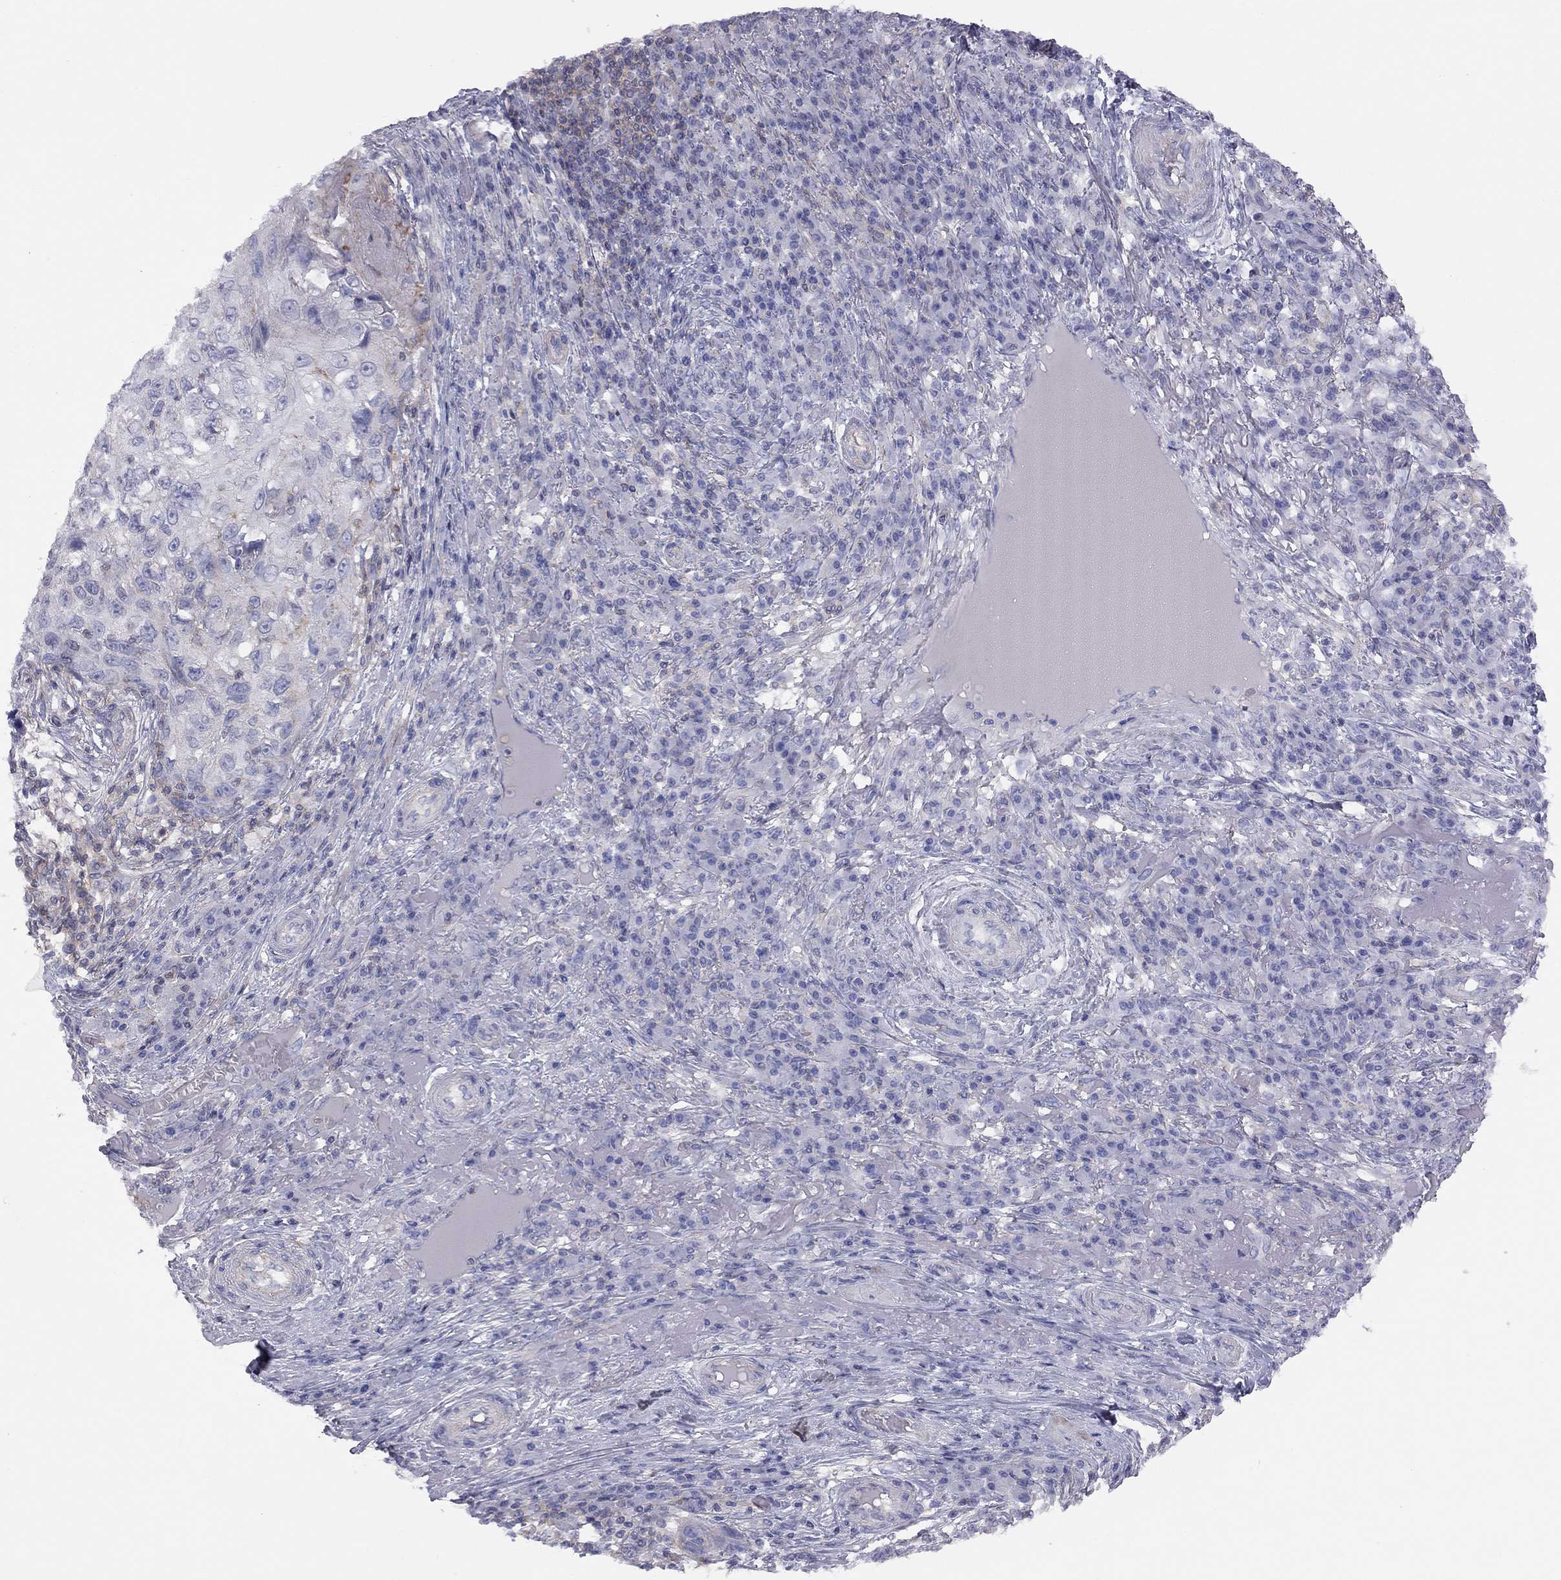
{"staining": {"intensity": "negative", "quantity": "none", "location": "none"}, "tissue": "skin cancer", "cell_type": "Tumor cells", "image_type": "cancer", "snomed": [{"axis": "morphology", "description": "Squamous cell carcinoma, NOS"}, {"axis": "topography", "description": "Skin"}], "caption": "Immunohistochemical staining of skin cancer (squamous cell carcinoma) exhibits no significant expression in tumor cells.", "gene": "ADCYAP1", "patient": {"sex": "male", "age": 92}}